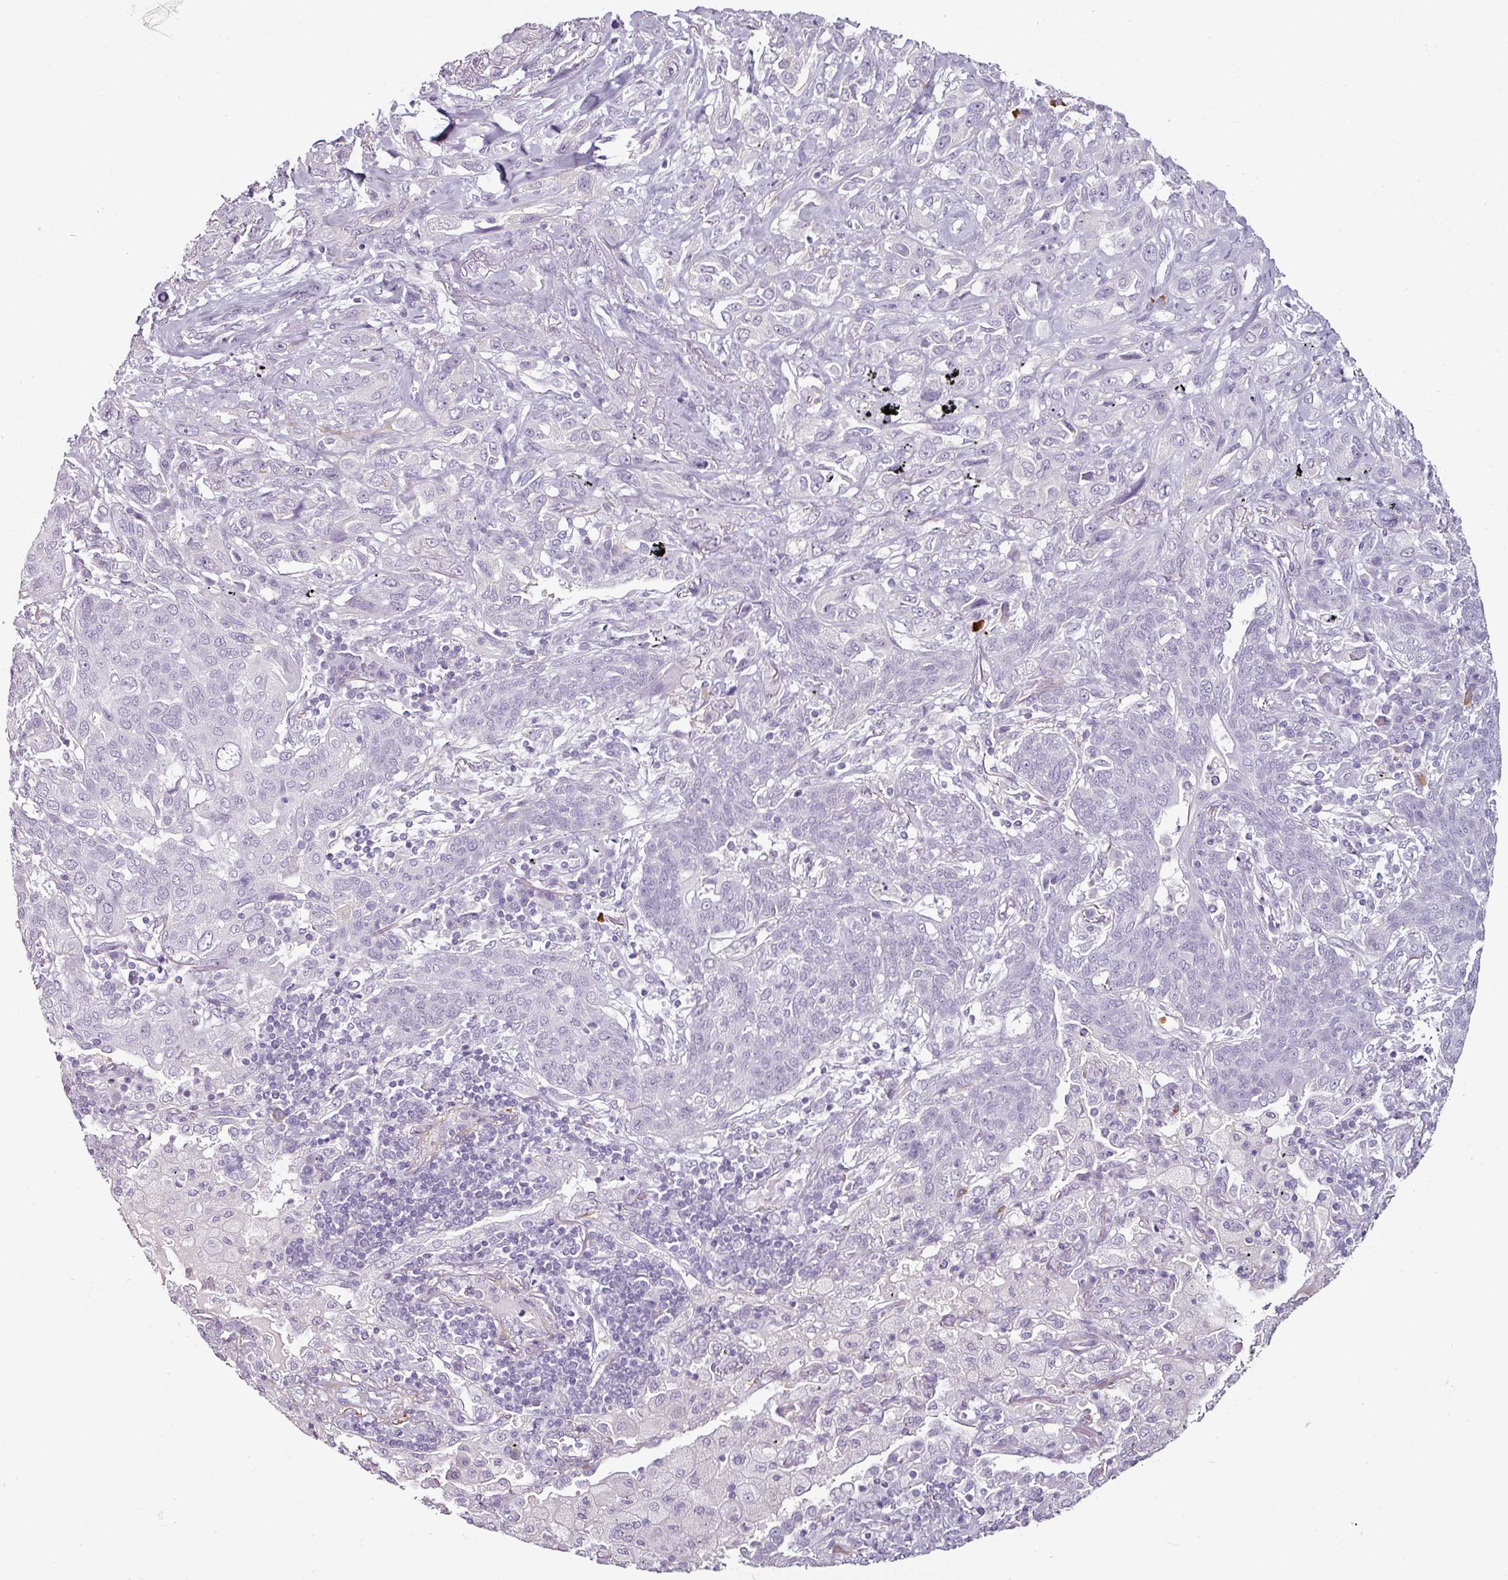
{"staining": {"intensity": "negative", "quantity": "none", "location": "none"}, "tissue": "lung cancer", "cell_type": "Tumor cells", "image_type": "cancer", "snomed": [{"axis": "morphology", "description": "Squamous cell carcinoma, NOS"}, {"axis": "topography", "description": "Lung"}], "caption": "Immunohistochemical staining of human squamous cell carcinoma (lung) demonstrates no significant expression in tumor cells.", "gene": "CAP2", "patient": {"sex": "female", "age": 70}}